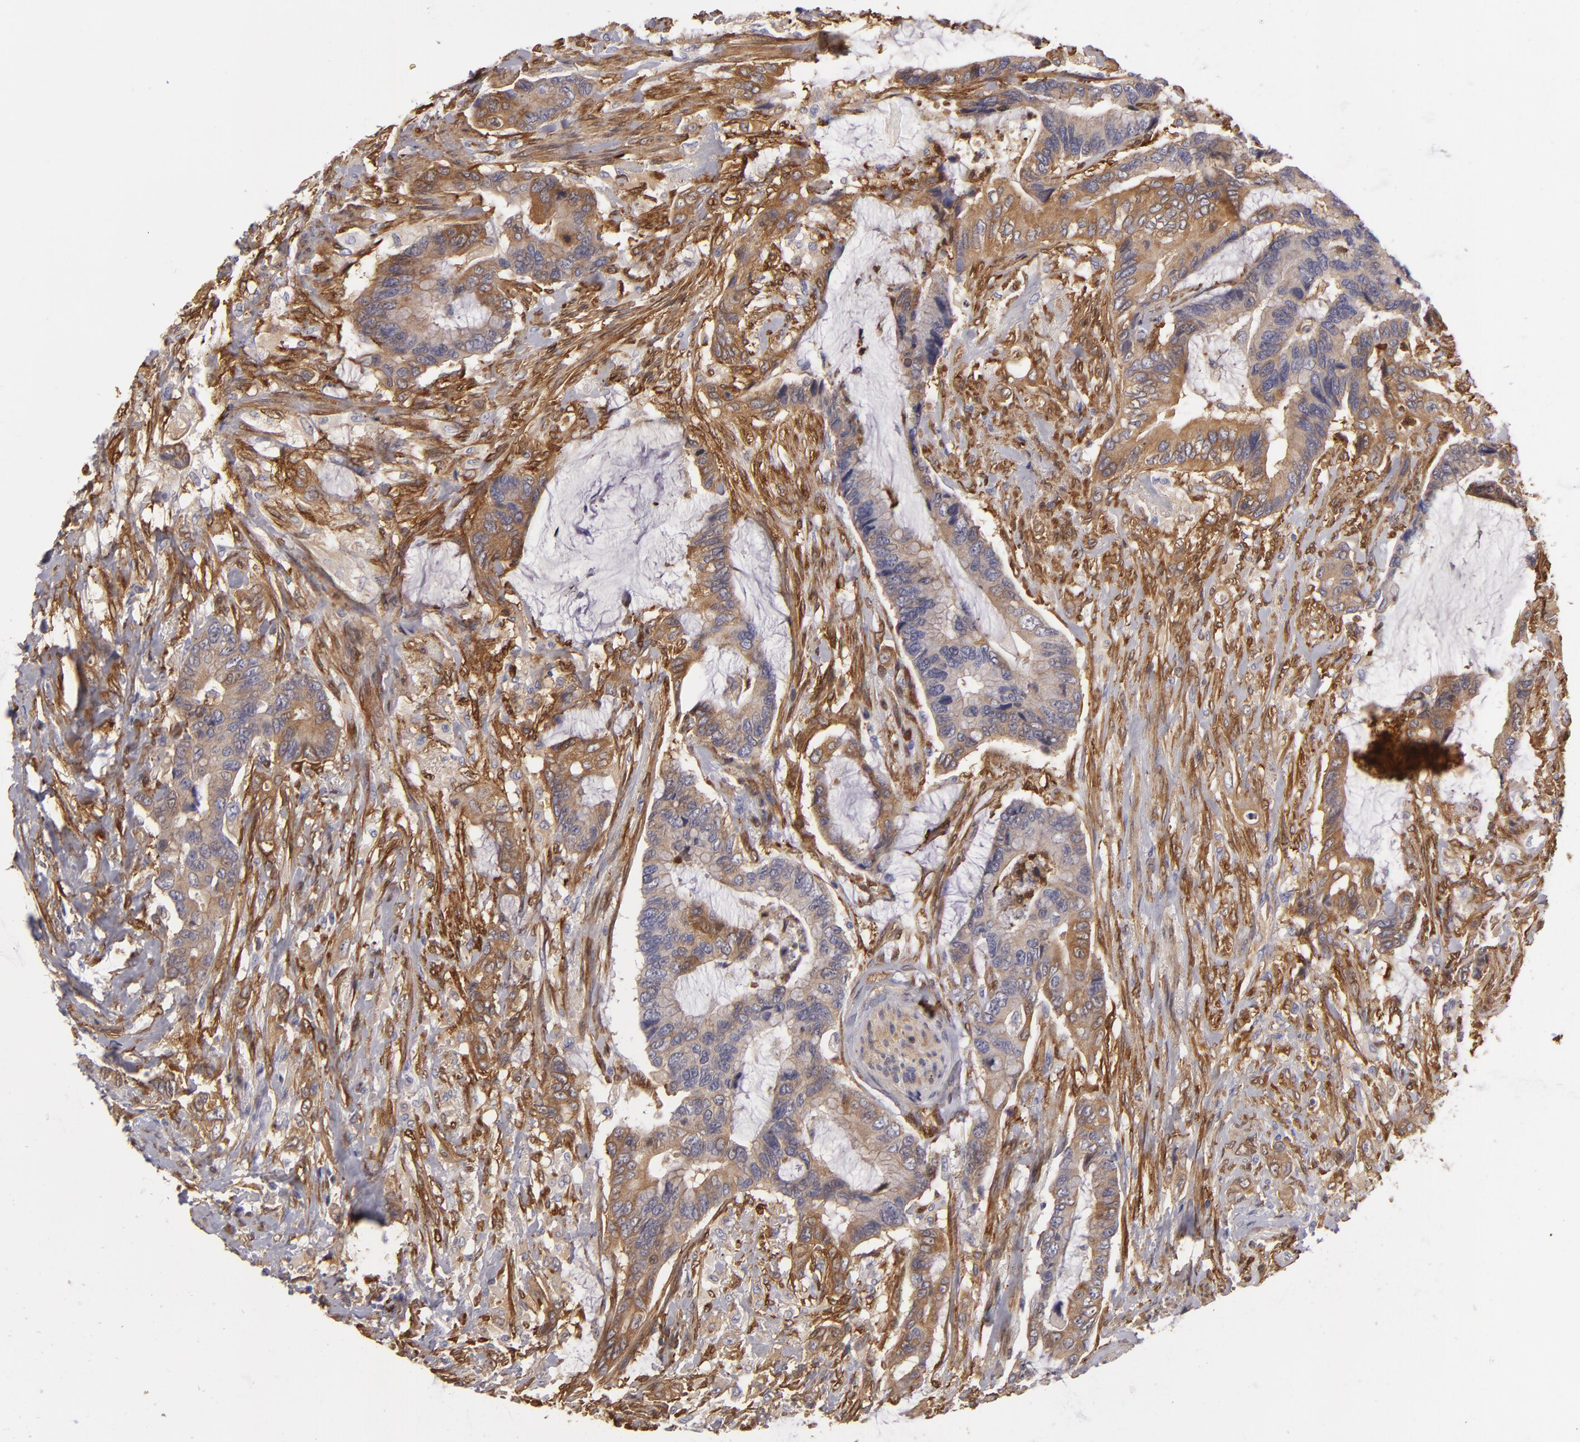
{"staining": {"intensity": "moderate", "quantity": ">75%", "location": "cytoplasmic/membranous"}, "tissue": "colorectal cancer", "cell_type": "Tumor cells", "image_type": "cancer", "snomed": [{"axis": "morphology", "description": "Adenocarcinoma, NOS"}, {"axis": "topography", "description": "Rectum"}], "caption": "An image of colorectal cancer (adenocarcinoma) stained for a protein demonstrates moderate cytoplasmic/membranous brown staining in tumor cells.", "gene": "VCL", "patient": {"sex": "female", "age": 59}}